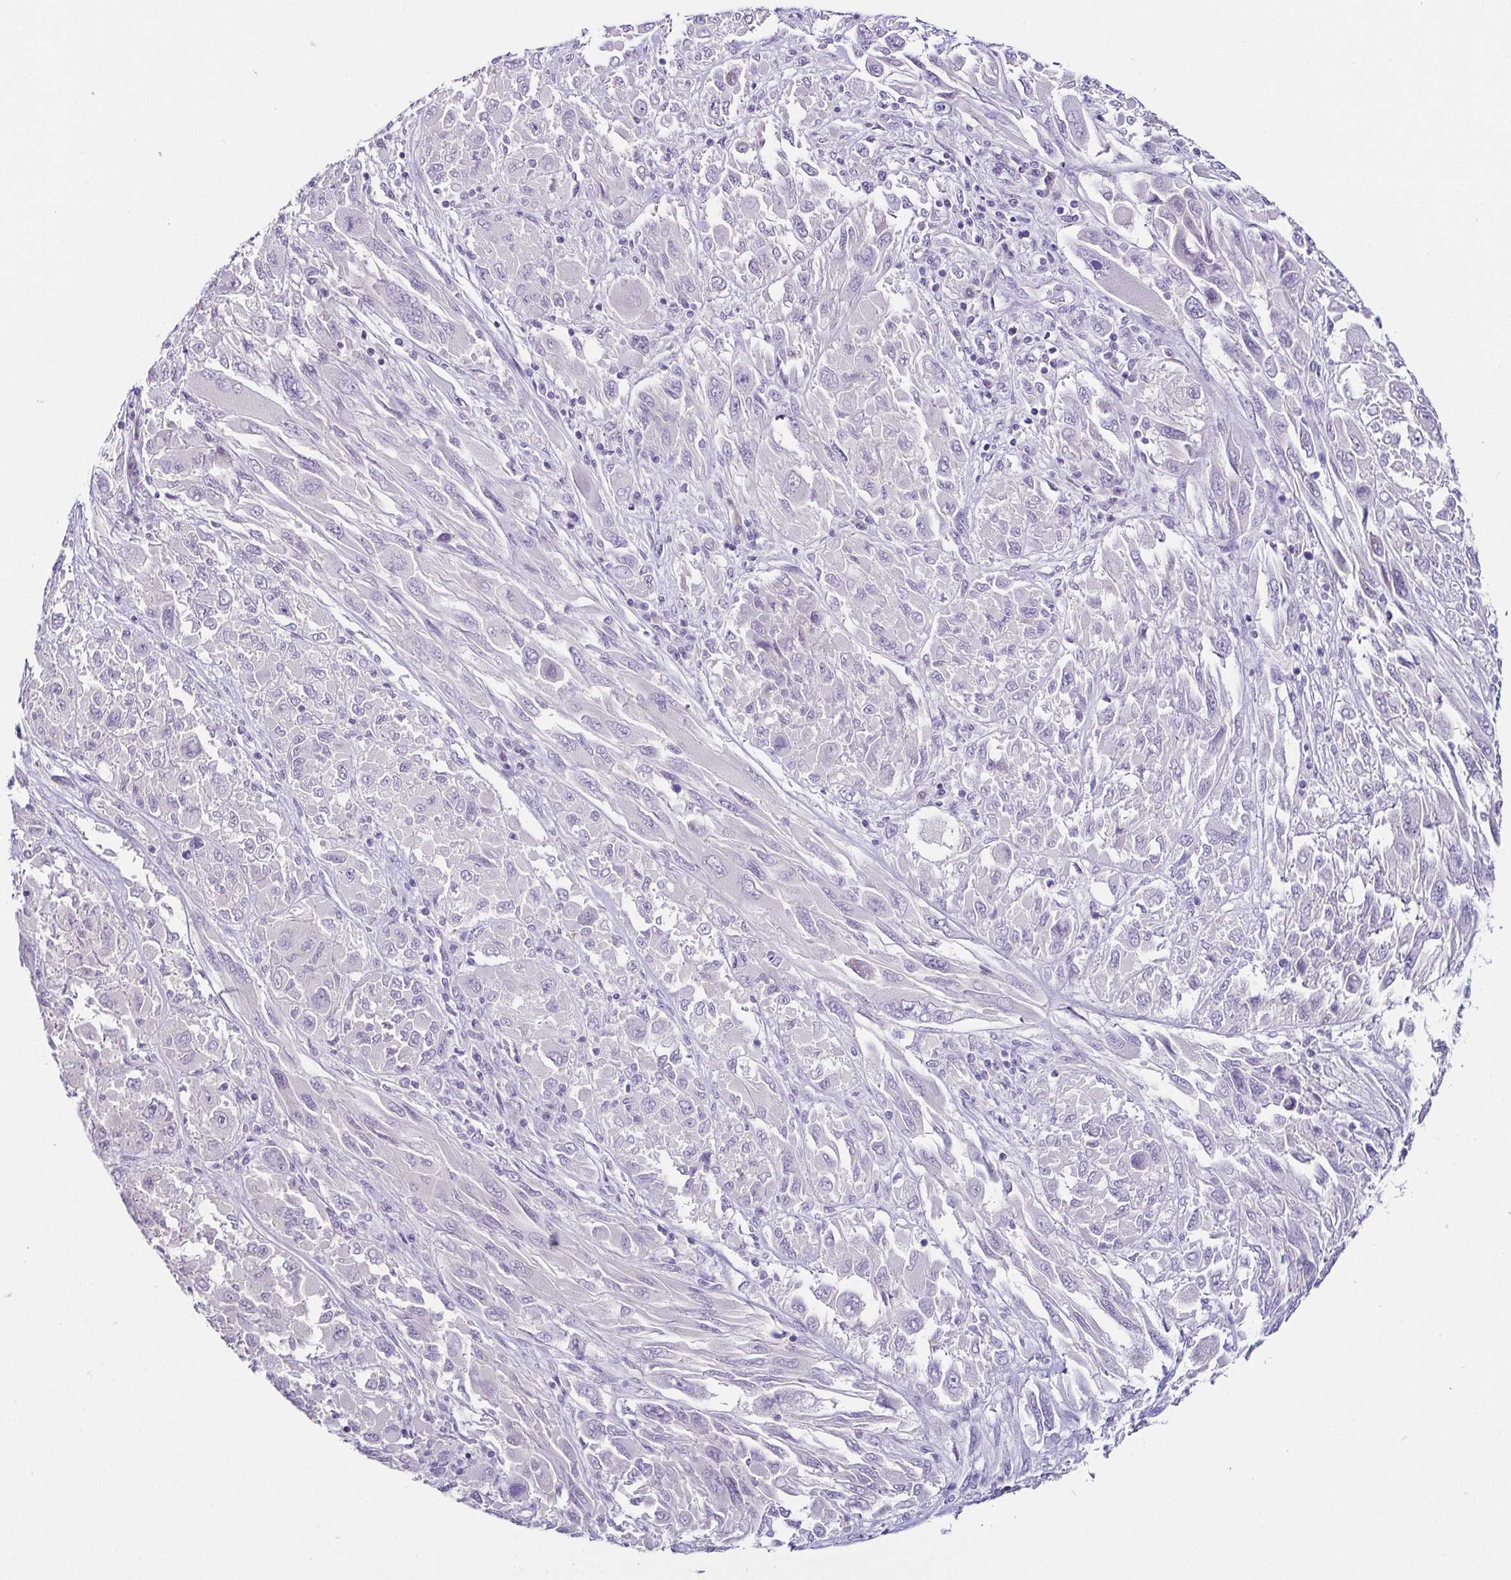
{"staining": {"intensity": "negative", "quantity": "none", "location": "none"}, "tissue": "melanoma", "cell_type": "Tumor cells", "image_type": "cancer", "snomed": [{"axis": "morphology", "description": "Malignant melanoma, NOS"}, {"axis": "topography", "description": "Skin"}], "caption": "Melanoma was stained to show a protein in brown. There is no significant expression in tumor cells.", "gene": "TP73", "patient": {"sex": "female", "age": 91}}